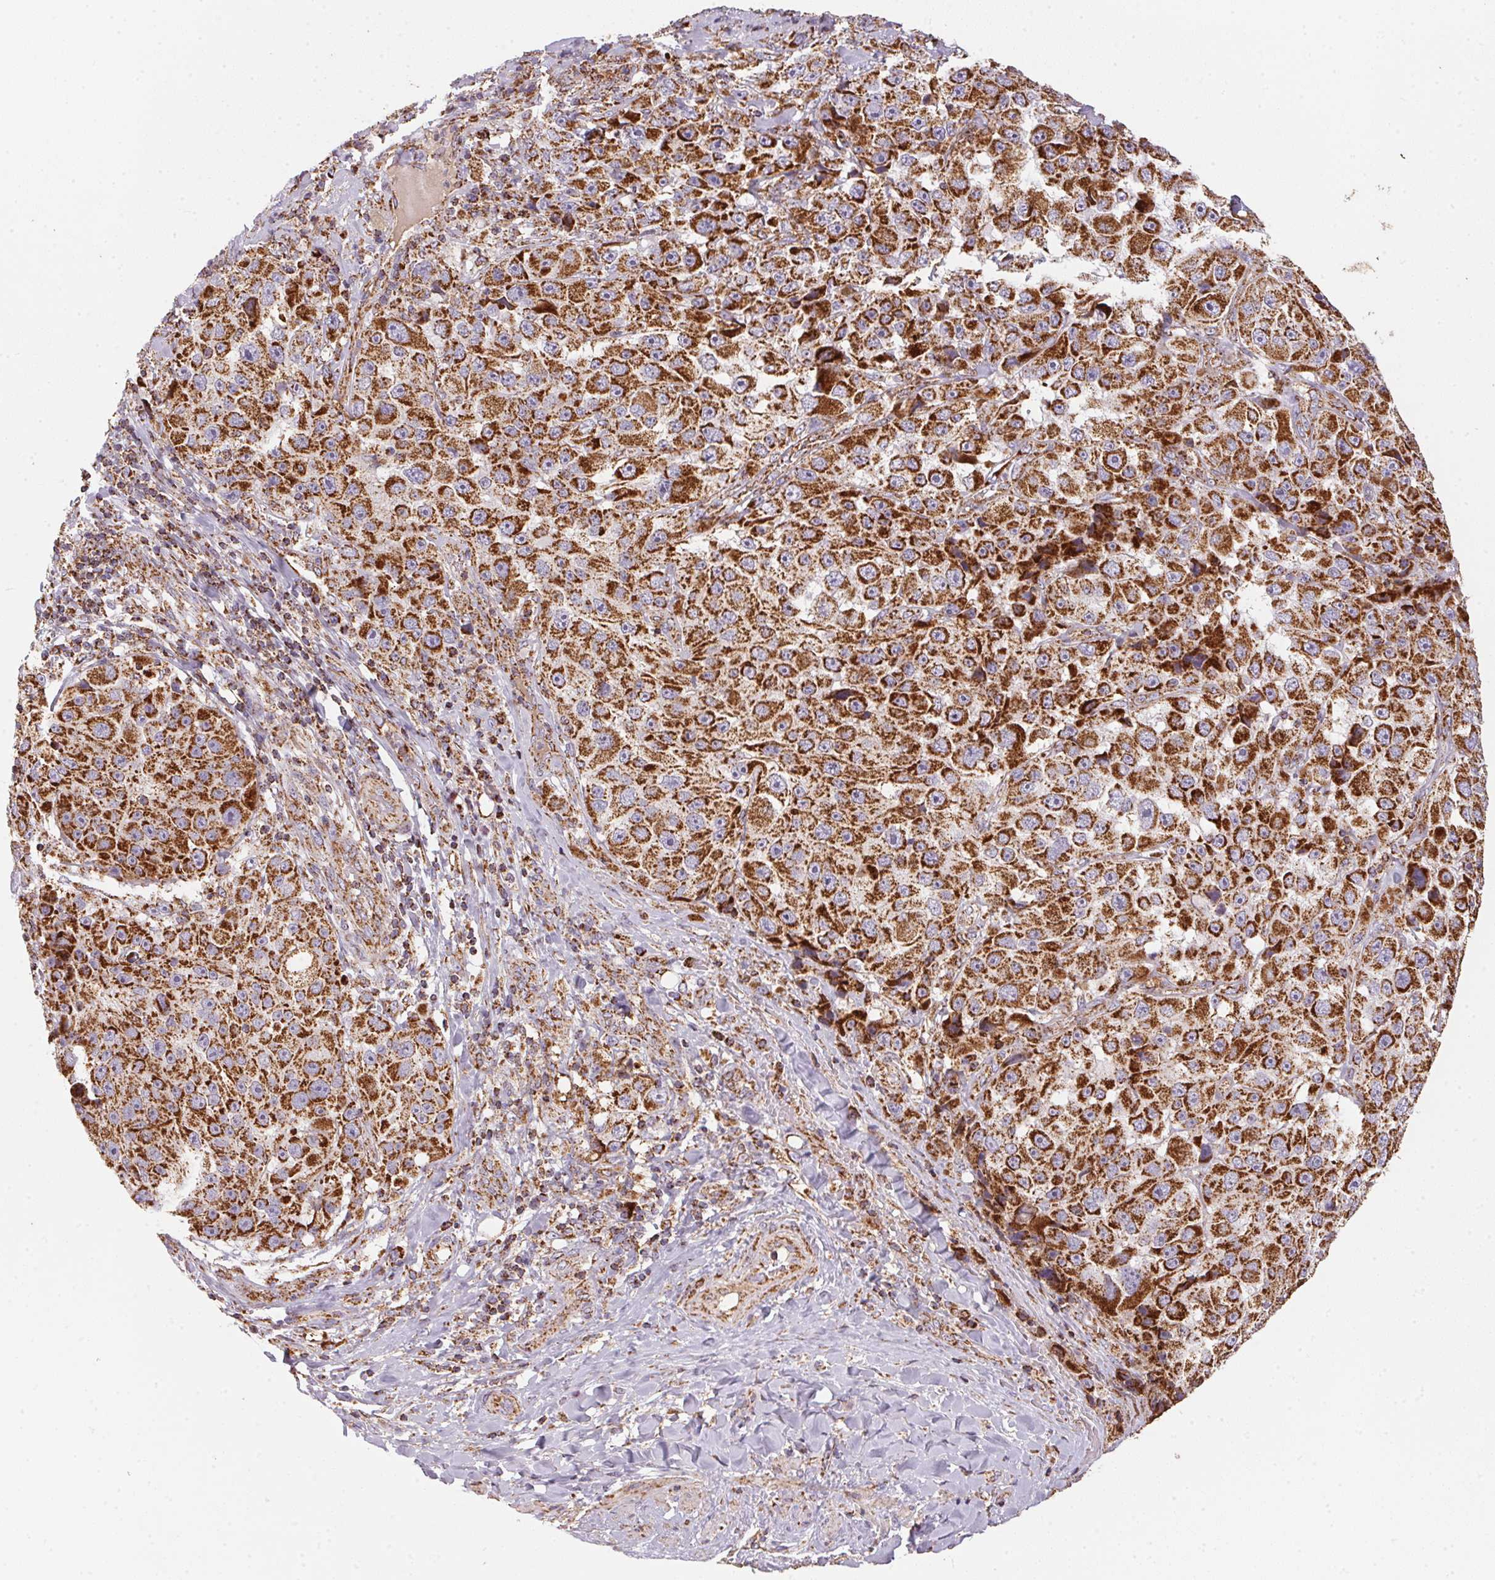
{"staining": {"intensity": "strong", "quantity": ">75%", "location": "cytoplasmic/membranous"}, "tissue": "melanoma", "cell_type": "Tumor cells", "image_type": "cancer", "snomed": [{"axis": "morphology", "description": "Malignant melanoma, Metastatic site"}, {"axis": "topography", "description": "Lymph node"}], "caption": "Melanoma stained for a protein (brown) exhibits strong cytoplasmic/membranous positive positivity in approximately >75% of tumor cells.", "gene": "NDUFS2", "patient": {"sex": "male", "age": 62}}